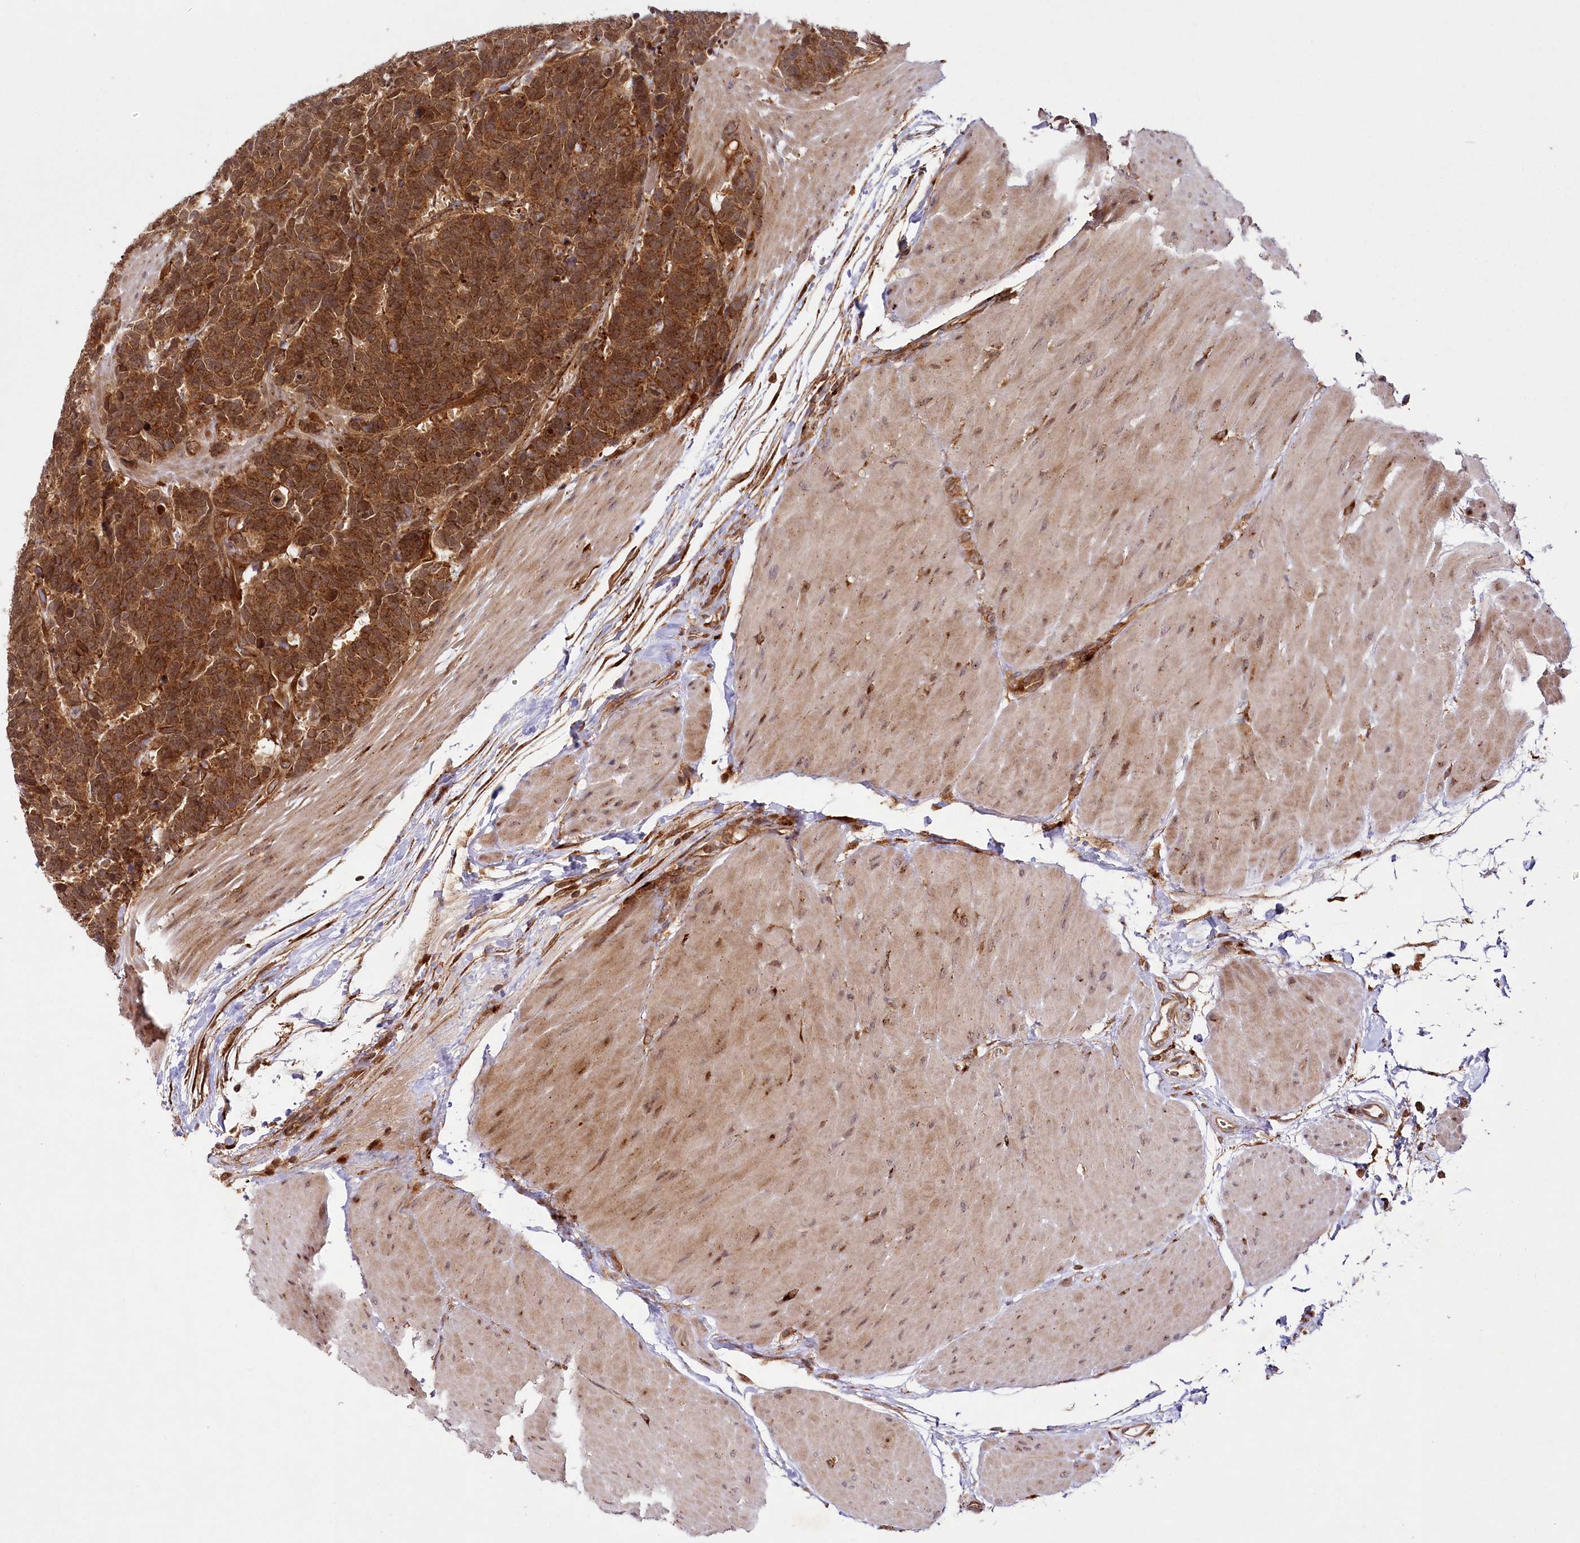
{"staining": {"intensity": "strong", "quantity": ">75%", "location": "cytoplasmic/membranous,nuclear"}, "tissue": "carcinoid", "cell_type": "Tumor cells", "image_type": "cancer", "snomed": [{"axis": "morphology", "description": "Carcinoma, NOS"}, {"axis": "morphology", "description": "Carcinoid, malignant, NOS"}, {"axis": "topography", "description": "Urinary bladder"}], "caption": "A high amount of strong cytoplasmic/membranous and nuclear positivity is seen in approximately >75% of tumor cells in carcinoid (malignant) tissue.", "gene": "COPG1", "patient": {"sex": "male", "age": 57}}